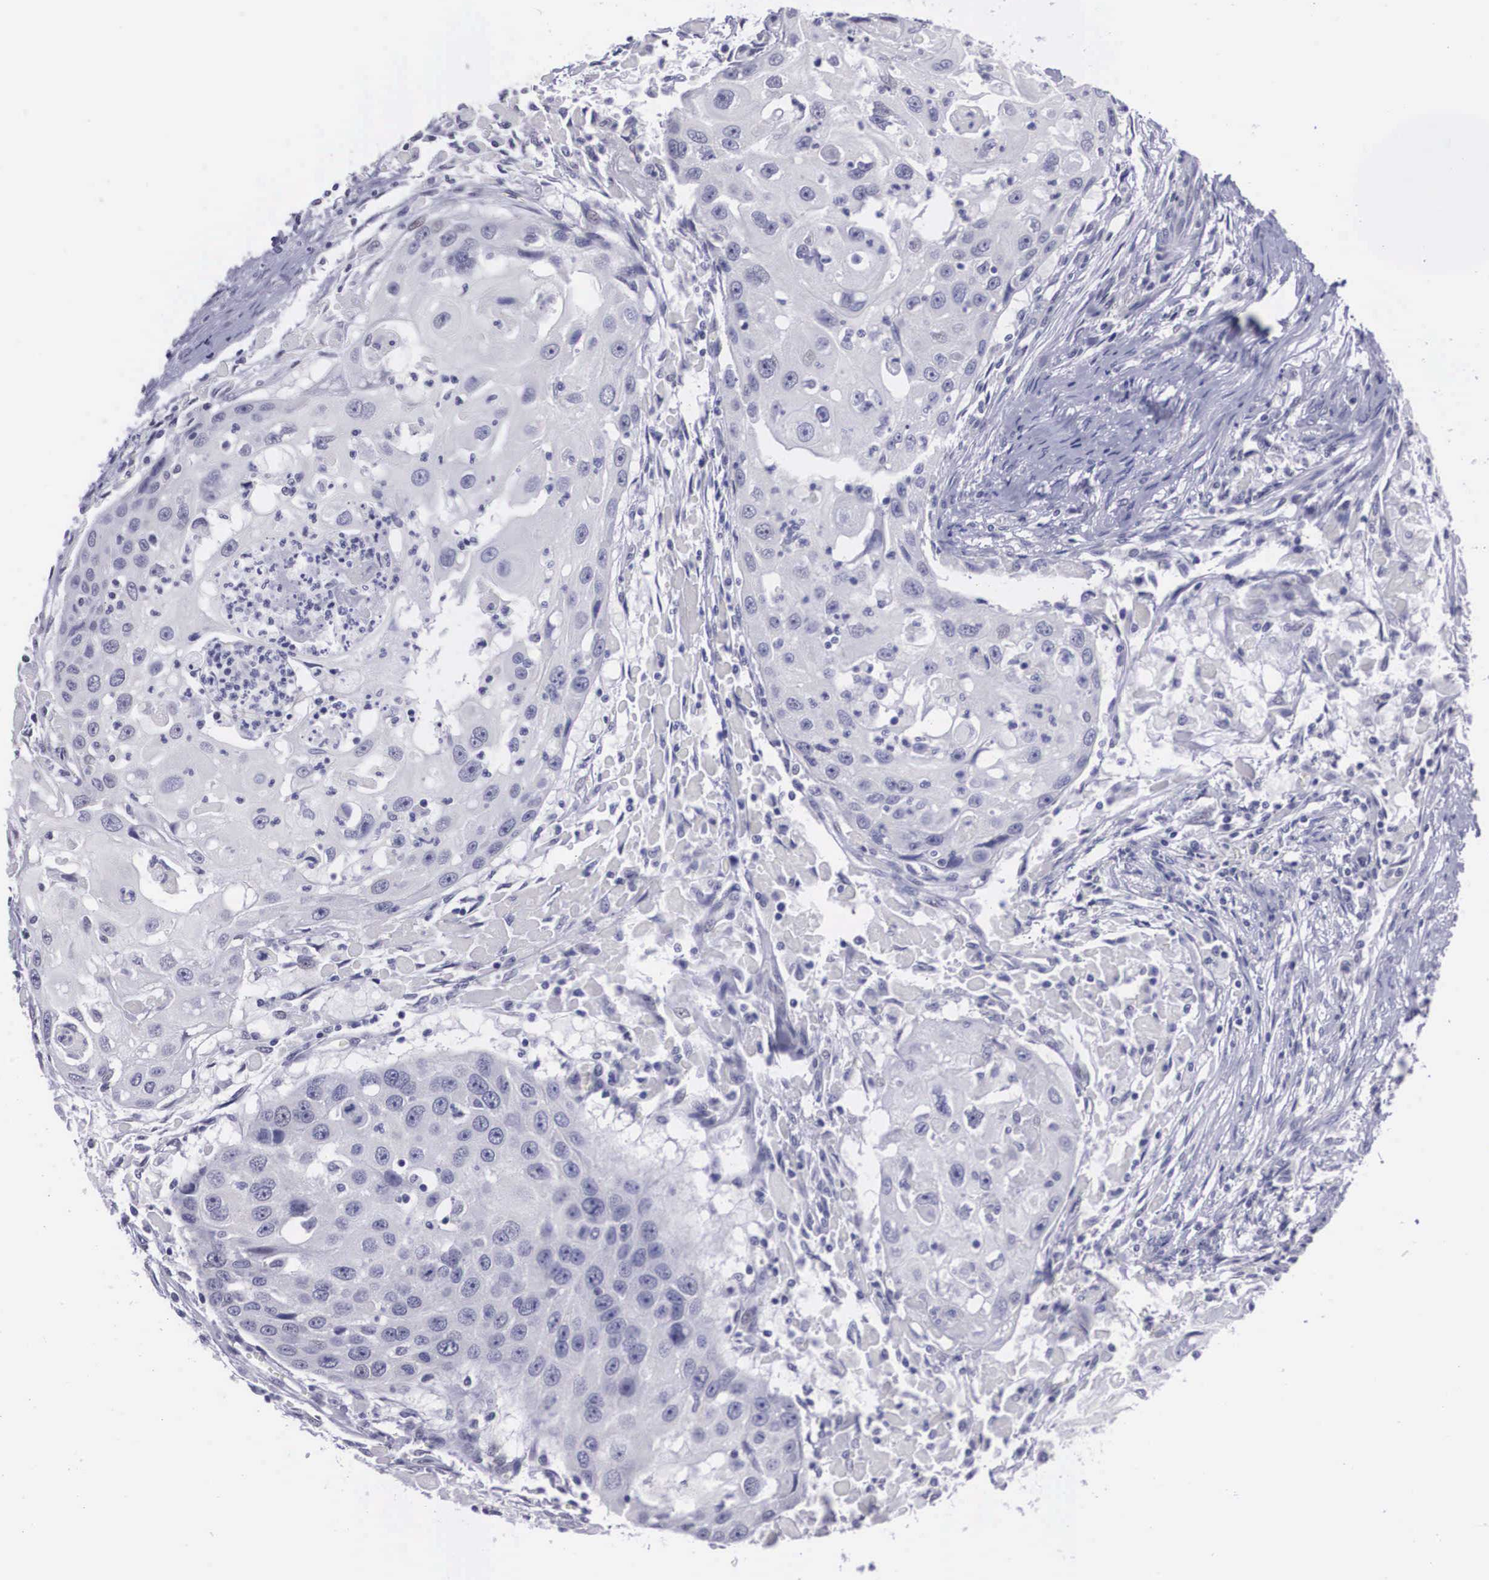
{"staining": {"intensity": "negative", "quantity": "none", "location": "none"}, "tissue": "head and neck cancer", "cell_type": "Tumor cells", "image_type": "cancer", "snomed": [{"axis": "morphology", "description": "Squamous cell carcinoma, NOS"}, {"axis": "topography", "description": "Head-Neck"}], "caption": "IHC image of neoplastic tissue: human squamous cell carcinoma (head and neck) stained with DAB (3,3'-diaminobenzidine) demonstrates no significant protein staining in tumor cells. The staining is performed using DAB brown chromogen with nuclei counter-stained in using hematoxylin.", "gene": "C22orf31", "patient": {"sex": "male", "age": 64}}